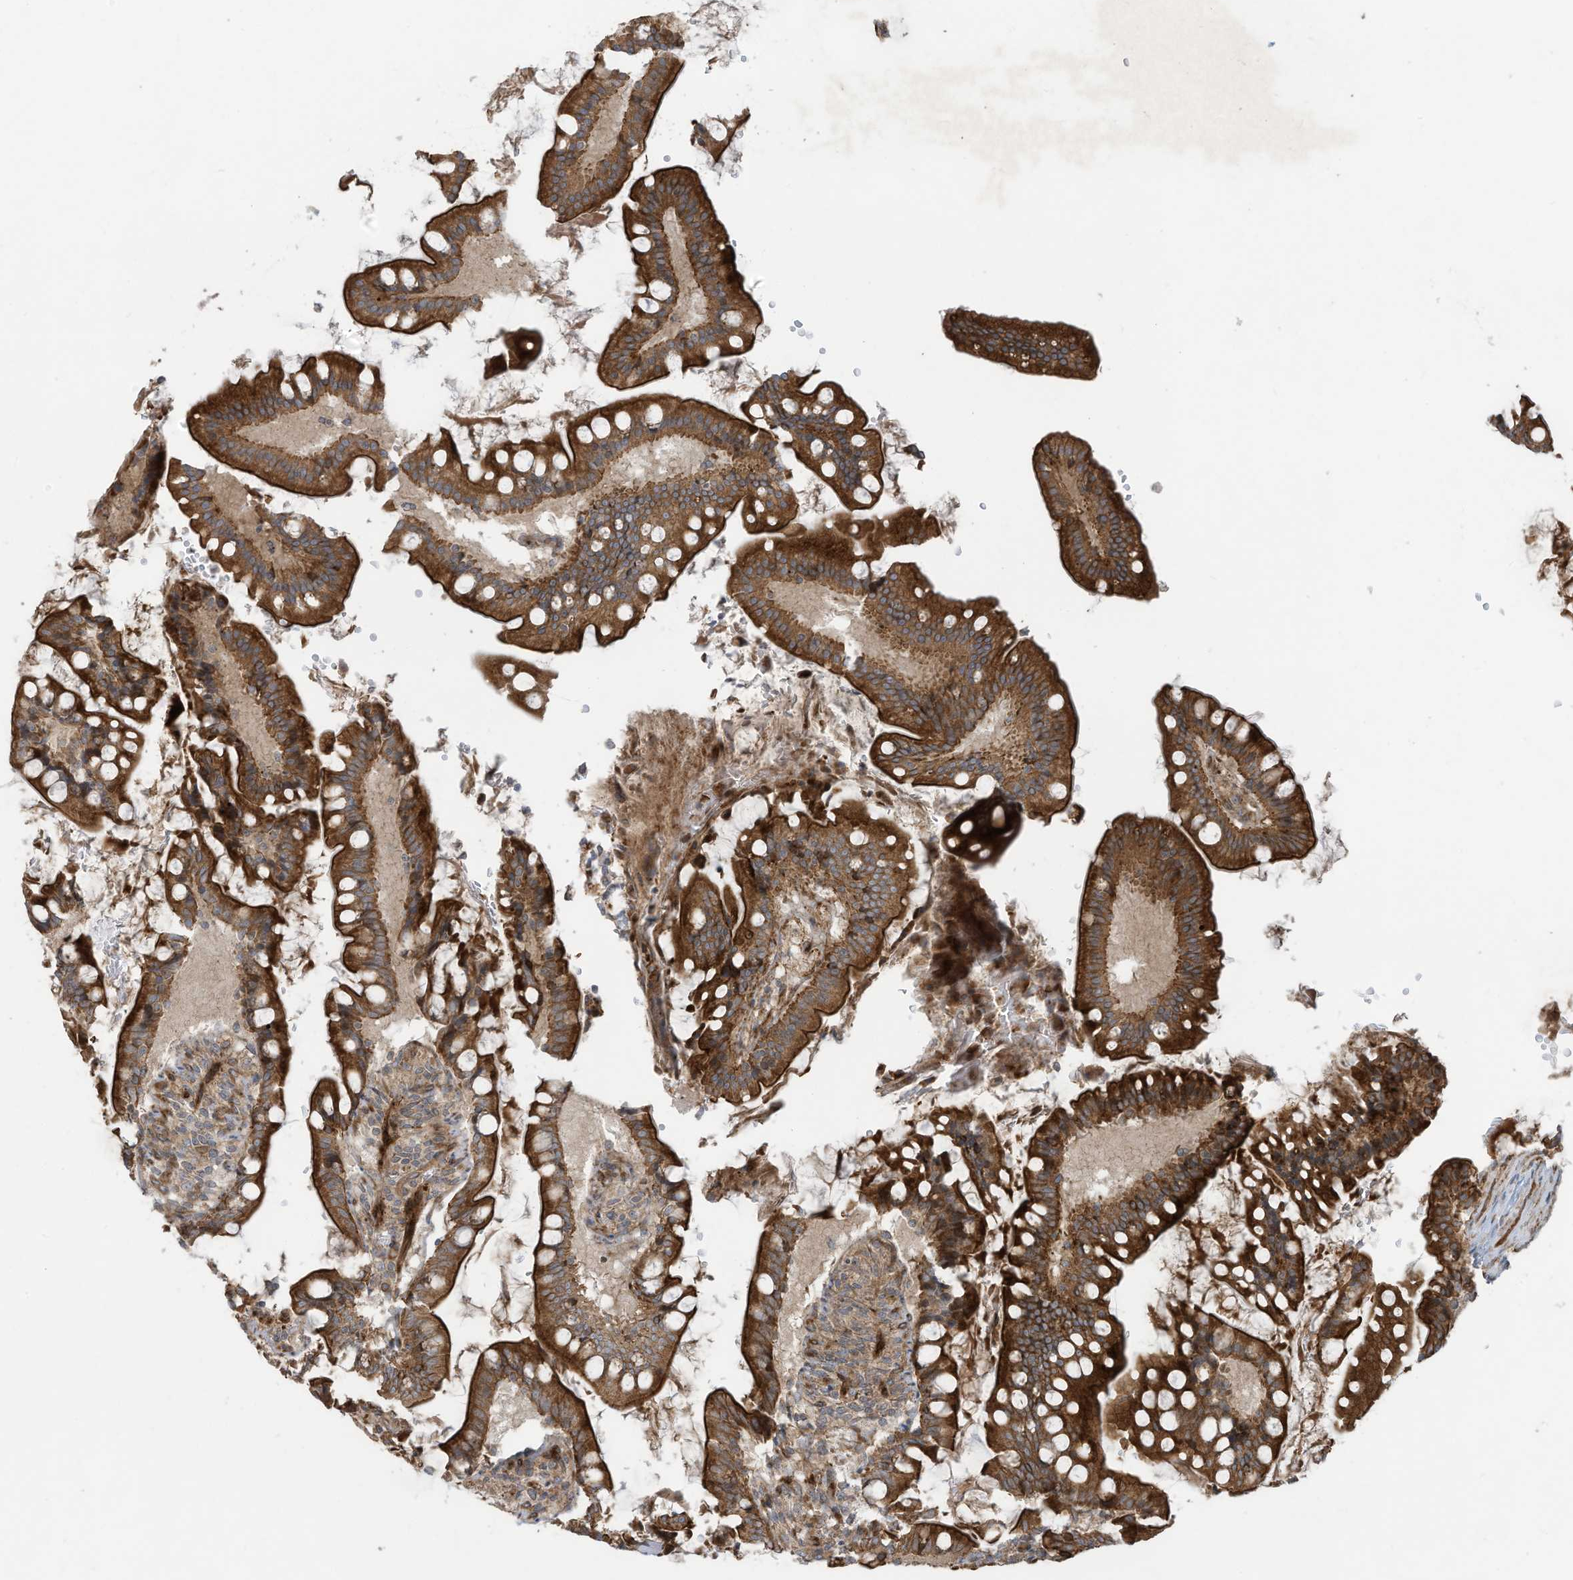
{"staining": {"intensity": "strong", "quantity": ">75%", "location": "cytoplasmic/membranous"}, "tissue": "small intestine", "cell_type": "Glandular cells", "image_type": "normal", "snomed": [{"axis": "morphology", "description": "Normal tissue, NOS"}, {"axis": "topography", "description": "Small intestine"}], "caption": "Protein analysis of benign small intestine exhibits strong cytoplasmic/membranous expression in approximately >75% of glandular cells. (DAB IHC with brightfield microscopy, high magnification).", "gene": "DDIT4", "patient": {"sex": "male", "age": 7}}